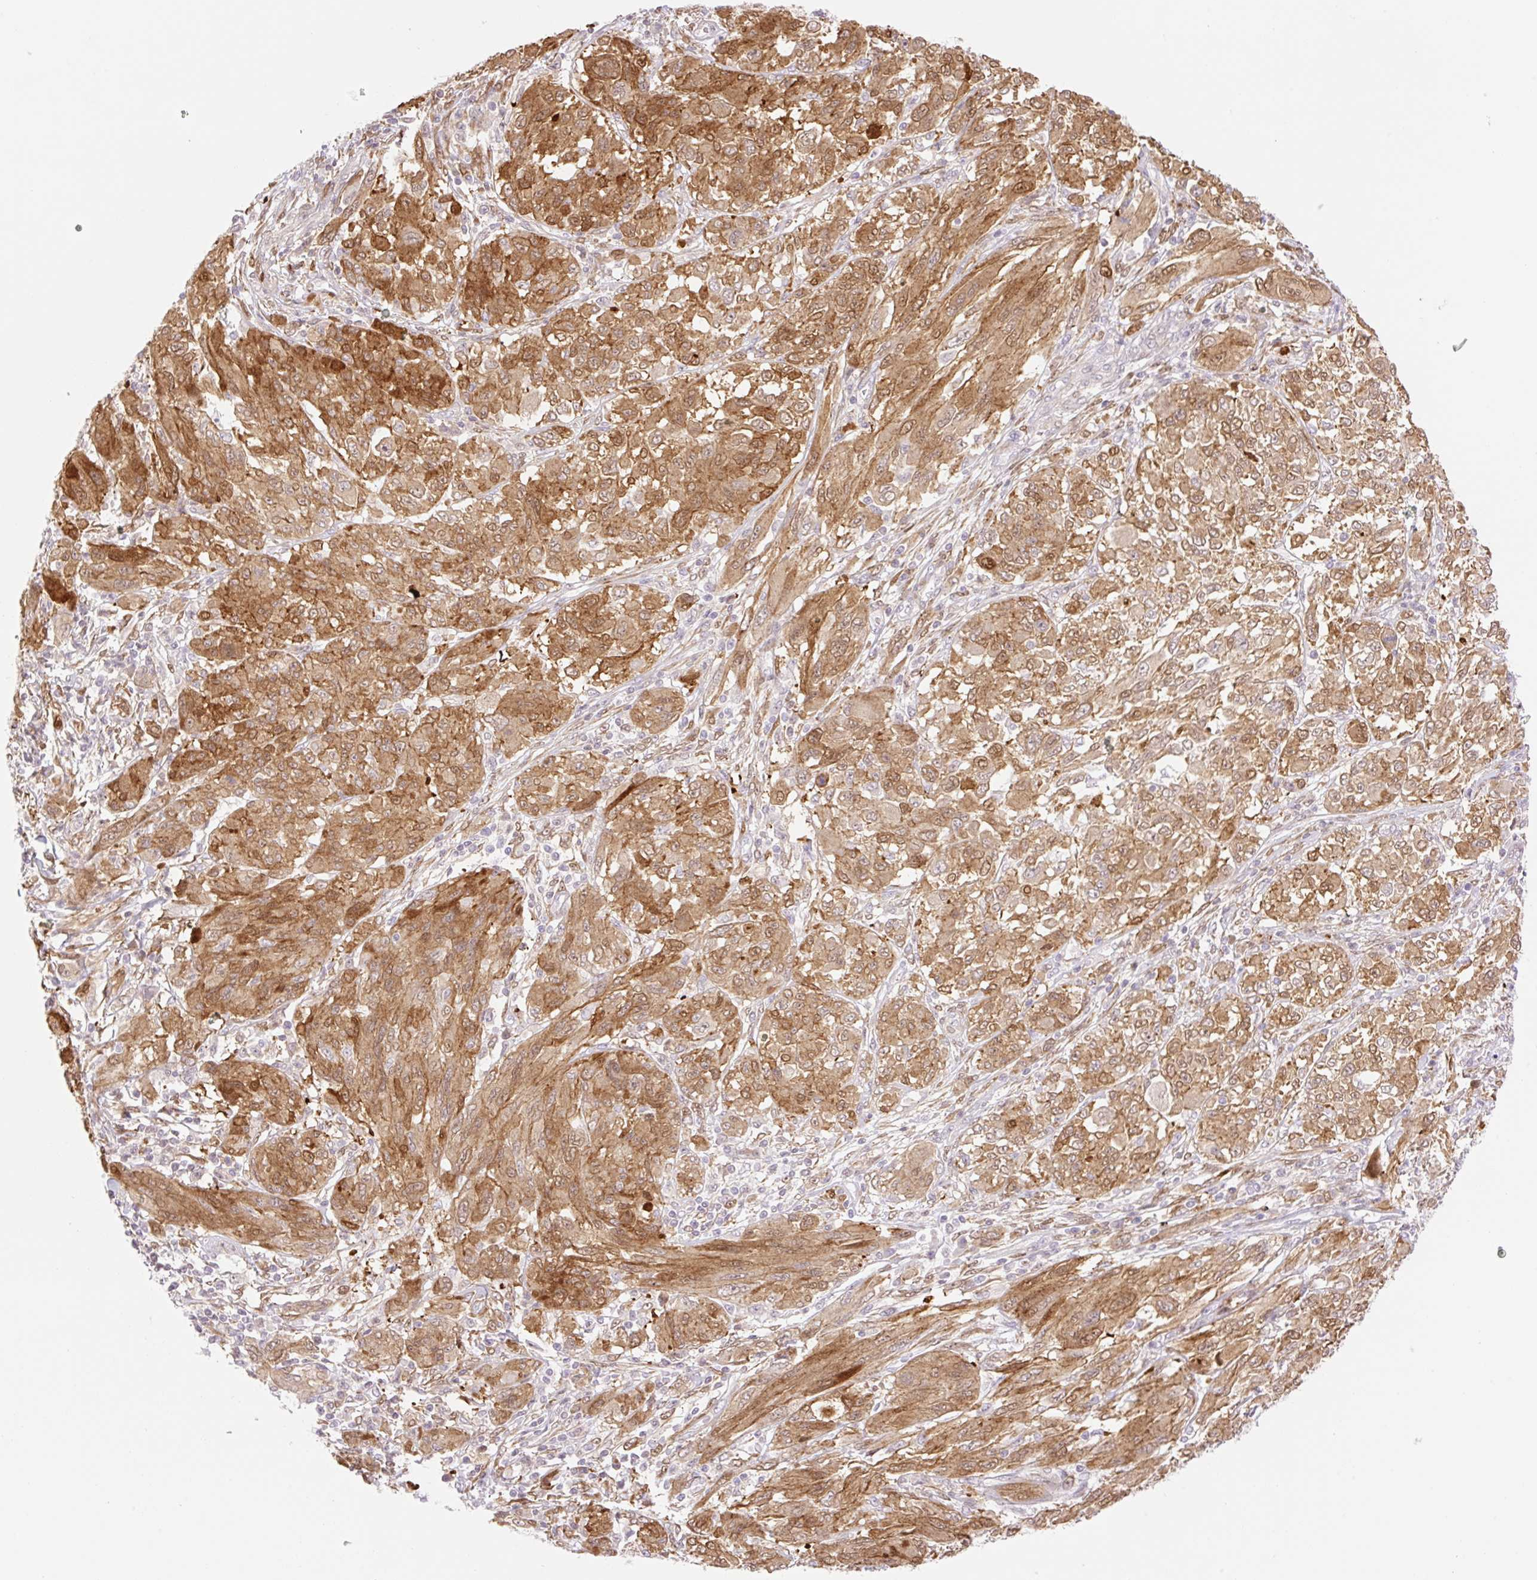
{"staining": {"intensity": "moderate", "quantity": ">75%", "location": "cytoplasmic/membranous,nuclear"}, "tissue": "melanoma", "cell_type": "Tumor cells", "image_type": "cancer", "snomed": [{"axis": "morphology", "description": "Malignant melanoma, NOS"}, {"axis": "topography", "description": "Skin"}], "caption": "This is an image of immunohistochemistry (IHC) staining of melanoma, which shows moderate positivity in the cytoplasmic/membranous and nuclear of tumor cells.", "gene": "ZFP41", "patient": {"sex": "female", "age": 91}}